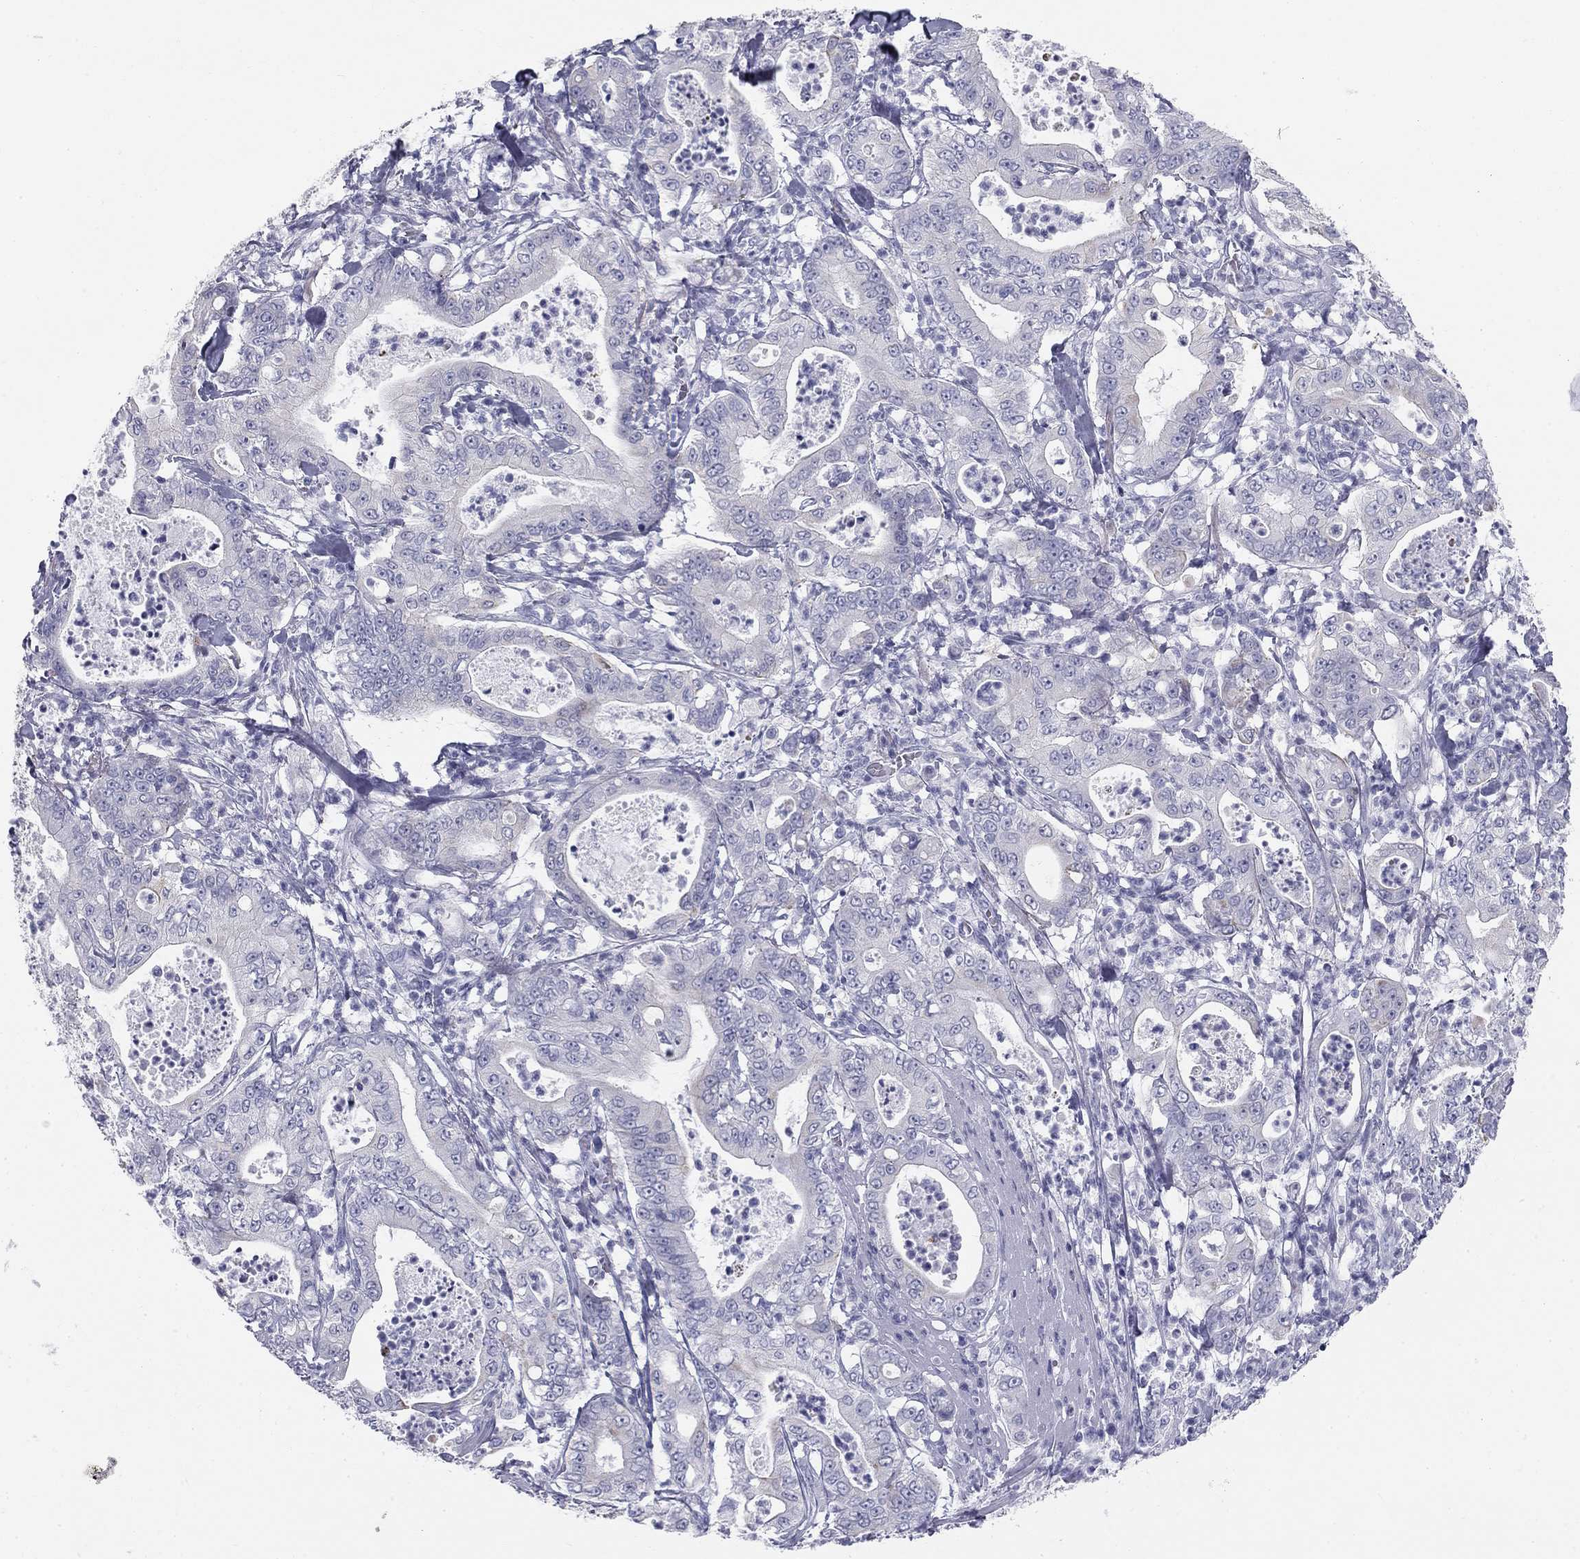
{"staining": {"intensity": "negative", "quantity": "none", "location": "none"}, "tissue": "pancreatic cancer", "cell_type": "Tumor cells", "image_type": "cancer", "snomed": [{"axis": "morphology", "description": "Adenocarcinoma, NOS"}, {"axis": "topography", "description": "Pancreas"}], "caption": "Pancreatic cancer stained for a protein using IHC reveals no expression tumor cells.", "gene": "SULT2B1", "patient": {"sex": "male", "age": 71}}